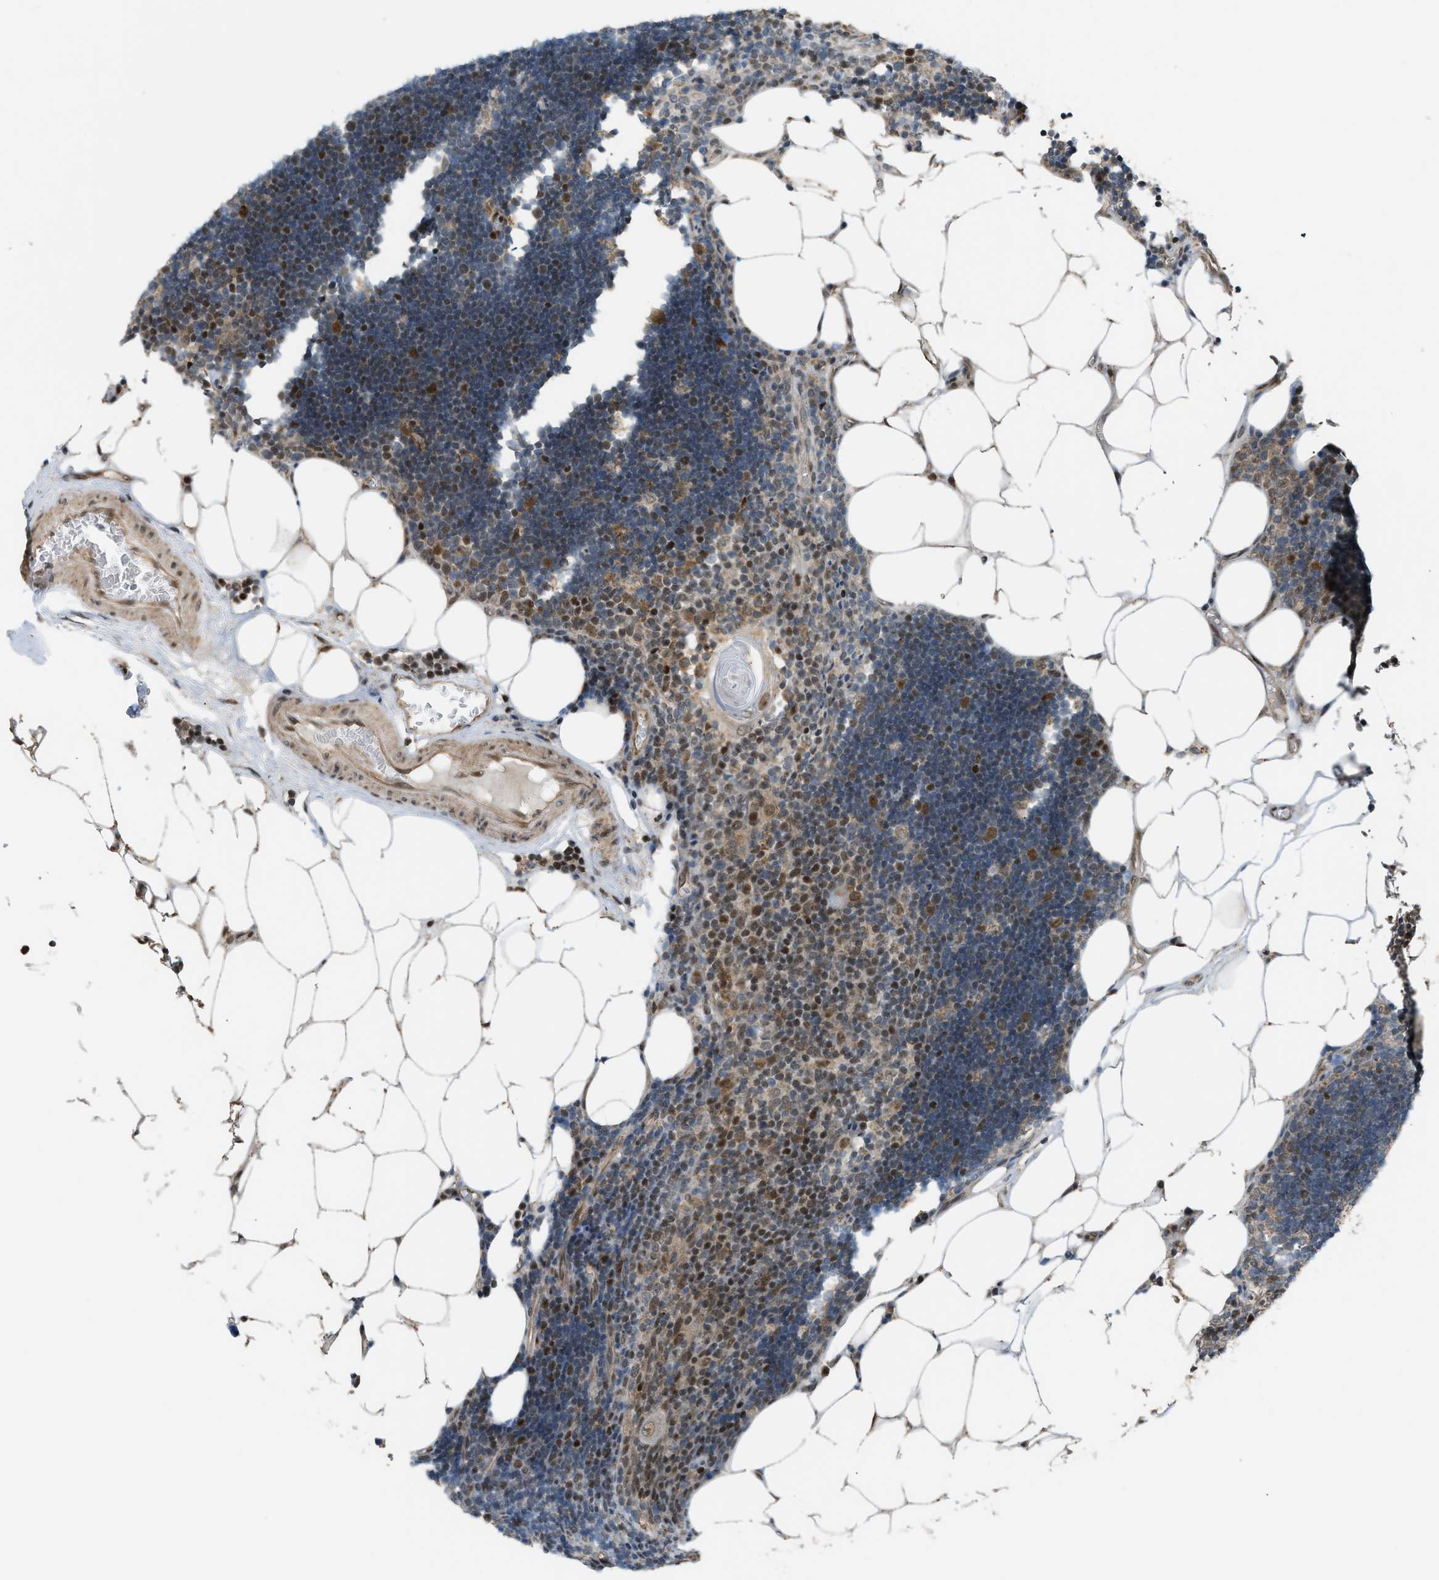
{"staining": {"intensity": "moderate", "quantity": "25%-75%", "location": "cytoplasmic/membranous,nuclear"}, "tissue": "lymph node", "cell_type": "Germinal center cells", "image_type": "normal", "snomed": [{"axis": "morphology", "description": "Normal tissue, NOS"}, {"axis": "topography", "description": "Lymph node"}], "caption": "Immunohistochemical staining of unremarkable human lymph node shows 25%-75% levels of moderate cytoplasmic/membranous,nuclear protein staining in approximately 25%-75% of germinal center cells. (Stains: DAB (3,3'-diaminobenzidine) in brown, nuclei in blue, Microscopy: brightfield microscopy at high magnification).", "gene": "CCDC186", "patient": {"sex": "male", "age": 33}}